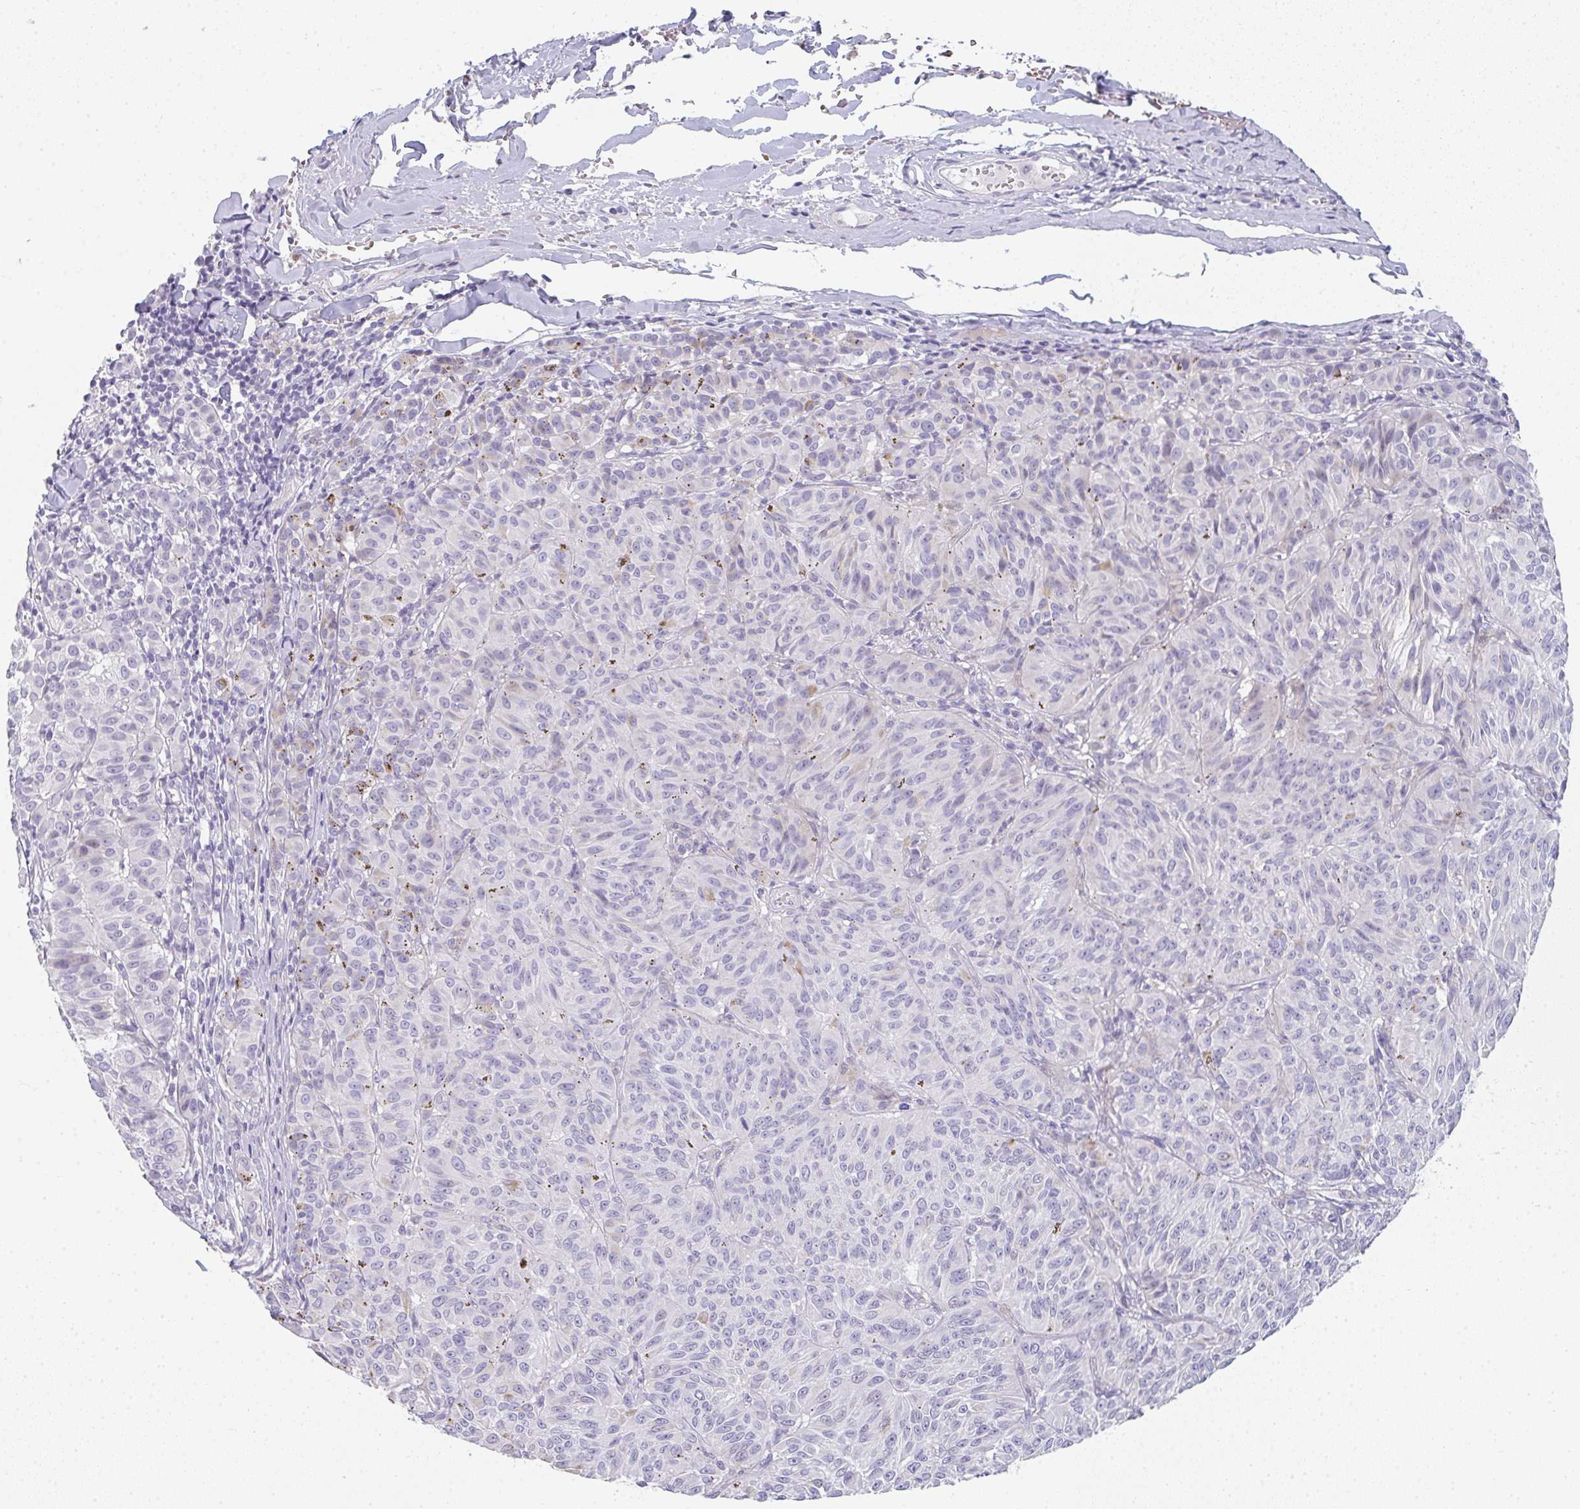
{"staining": {"intensity": "negative", "quantity": "none", "location": "none"}, "tissue": "melanoma", "cell_type": "Tumor cells", "image_type": "cancer", "snomed": [{"axis": "morphology", "description": "Malignant melanoma, NOS"}, {"axis": "topography", "description": "Skin"}], "caption": "Photomicrograph shows no significant protein staining in tumor cells of melanoma.", "gene": "NEU2", "patient": {"sex": "female", "age": 72}}